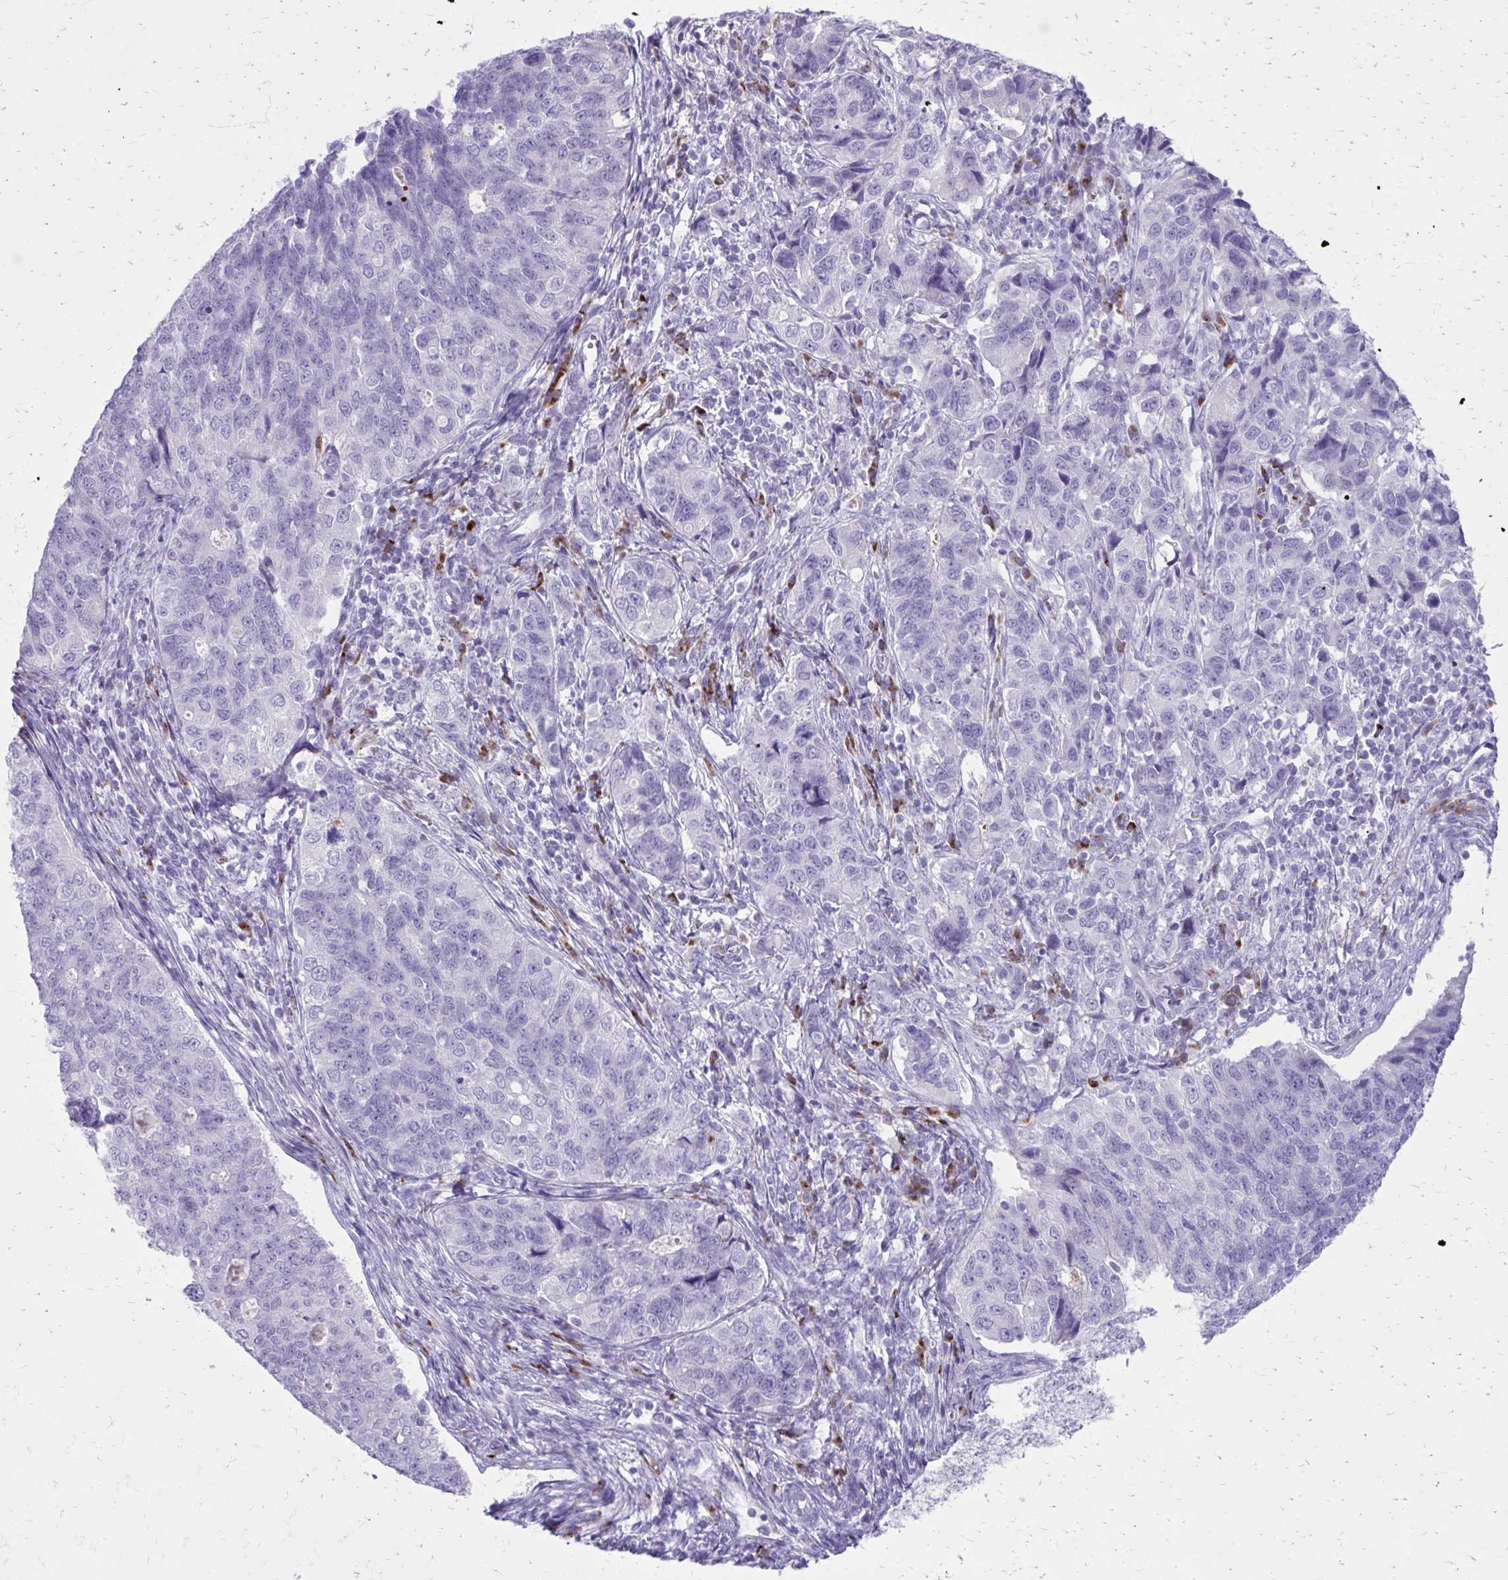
{"staining": {"intensity": "negative", "quantity": "none", "location": "none"}, "tissue": "endometrial cancer", "cell_type": "Tumor cells", "image_type": "cancer", "snomed": [{"axis": "morphology", "description": "Adenocarcinoma, NOS"}, {"axis": "topography", "description": "Endometrium"}], "caption": "Adenocarcinoma (endometrial) stained for a protein using immunohistochemistry exhibits no positivity tumor cells.", "gene": "SATL1", "patient": {"sex": "female", "age": 43}}